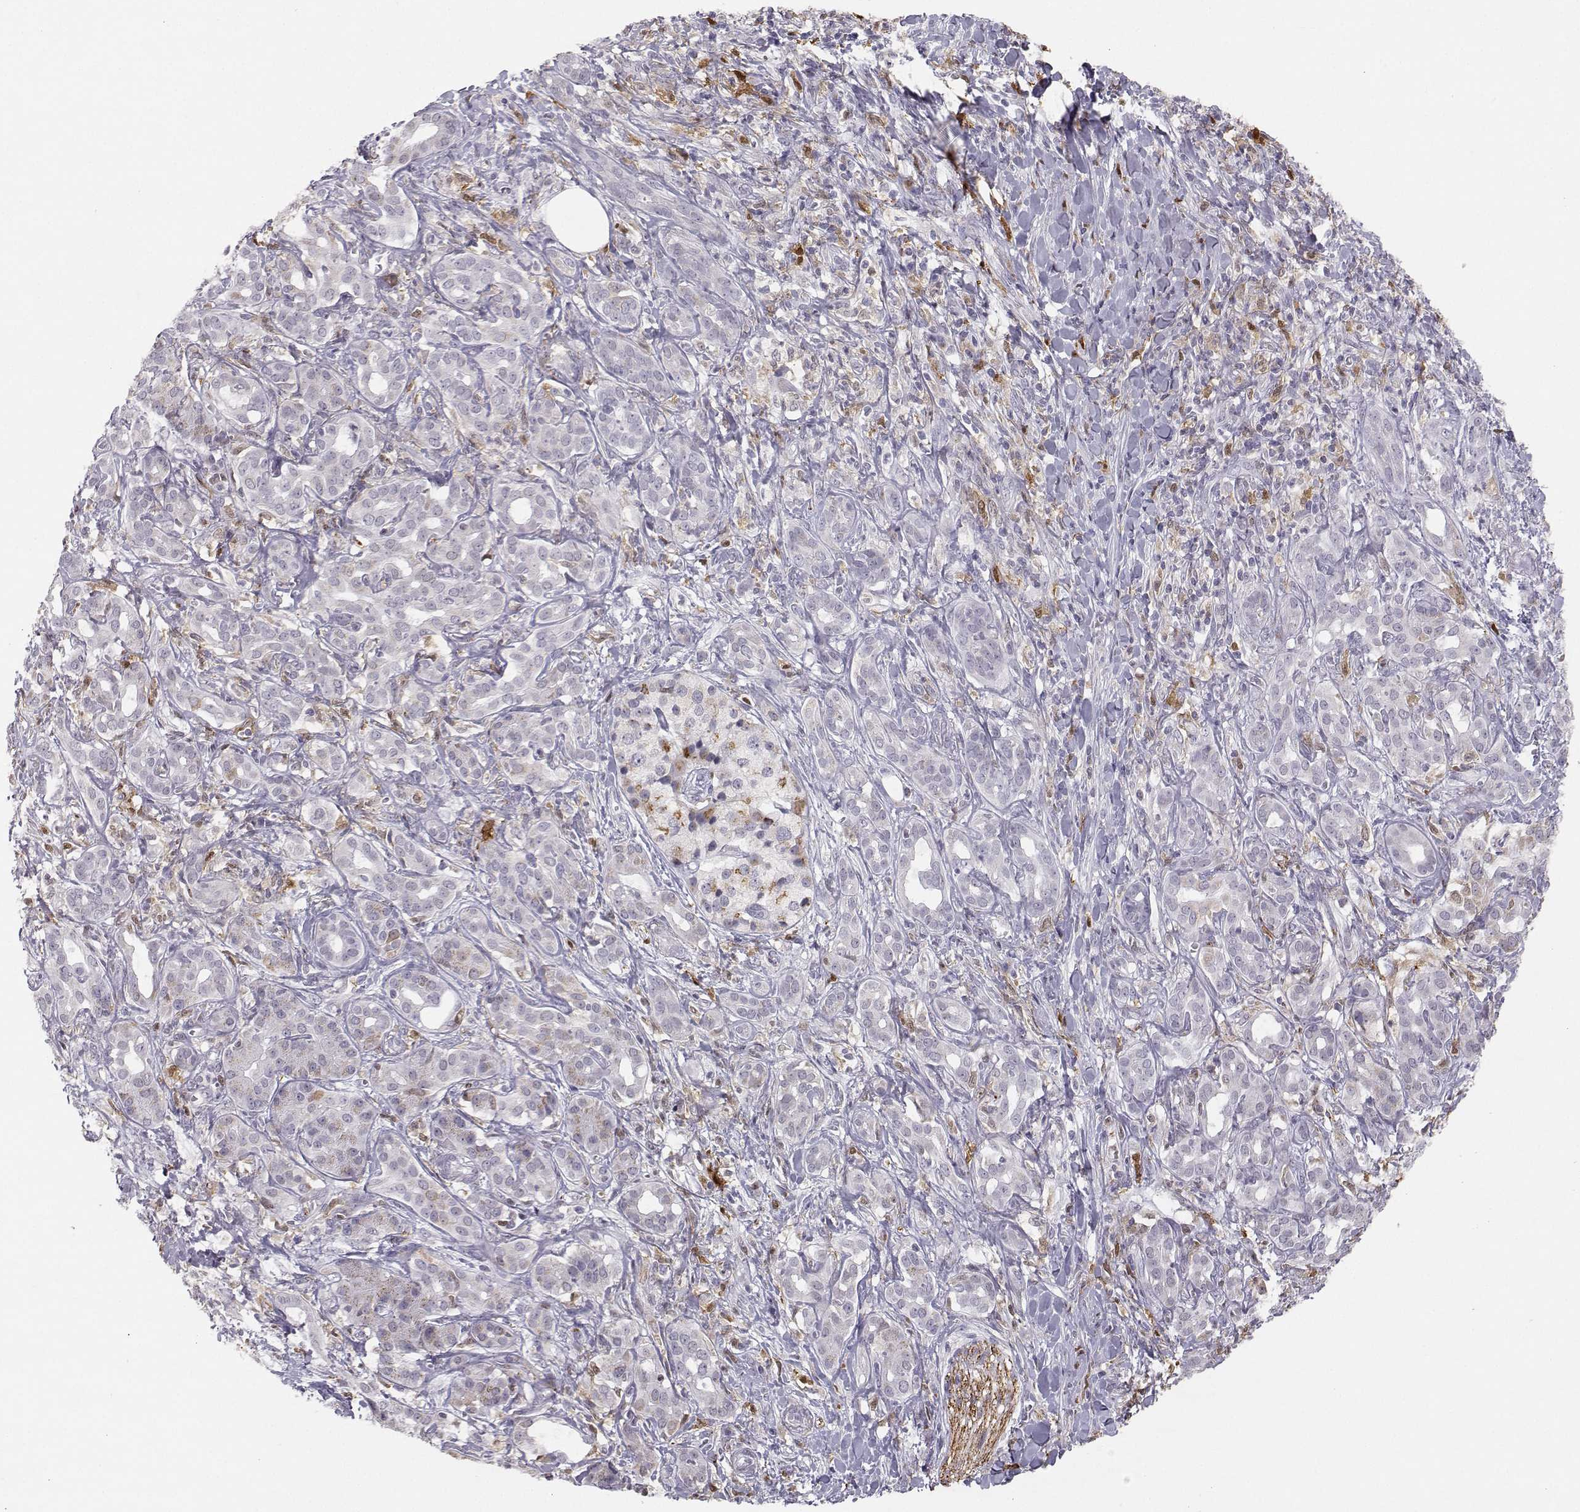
{"staining": {"intensity": "negative", "quantity": "none", "location": "none"}, "tissue": "pancreatic cancer", "cell_type": "Tumor cells", "image_type": "cancer", "snomed": [{"axis": "morphology", "description": "Adenocarcinoma, NOS"}, {"axis": "topography", "description": "Pancreas"}], "caption": "A photomicrograph of human pancreatic adenocarcinoma is negative for staining in tumor cells.", "gene": "HTR7", "patient": {"sex": "male", "age": 61}}